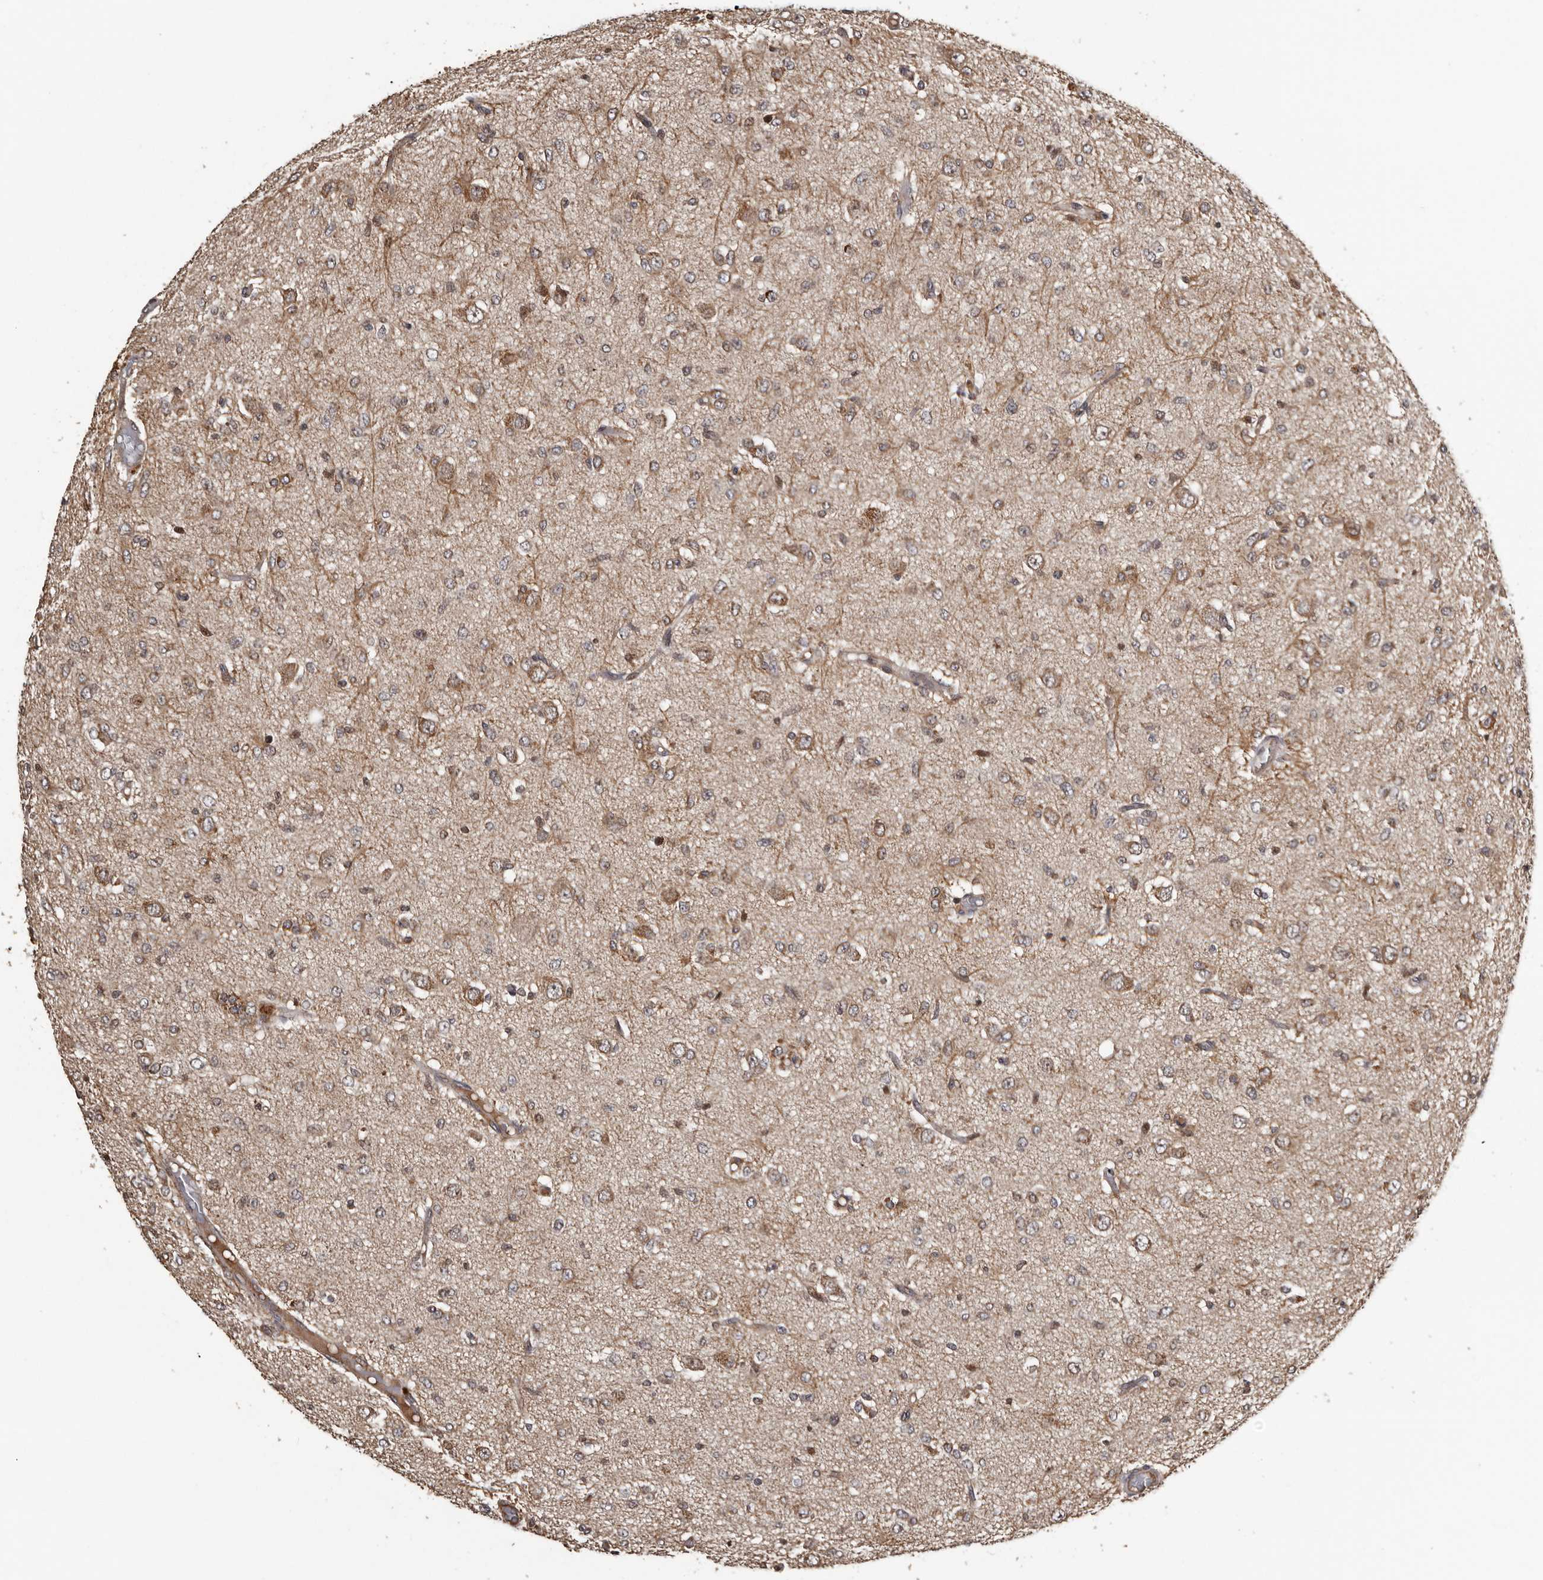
{"staining": {"intensity": "weak", "quantity": "25%-75%", "location": "cytoplasmic/membranous"}, "tissue": "glioma", "cell_type": "Tumor cells", "image_type": "cancer", "snomed": [{"axis": "morphology", "description": "Glioma, malignant, High grade"}, {"axis": "topography", "description": "Brain"}], "caption": "Tumor cells demonstrate weak cytoplasmic/membranous expression in approximately 25%-75% of cells in malignant high-grade glioma.", "gene": "SERTAD4", "patient": {"sex": "female", "age": 59}}